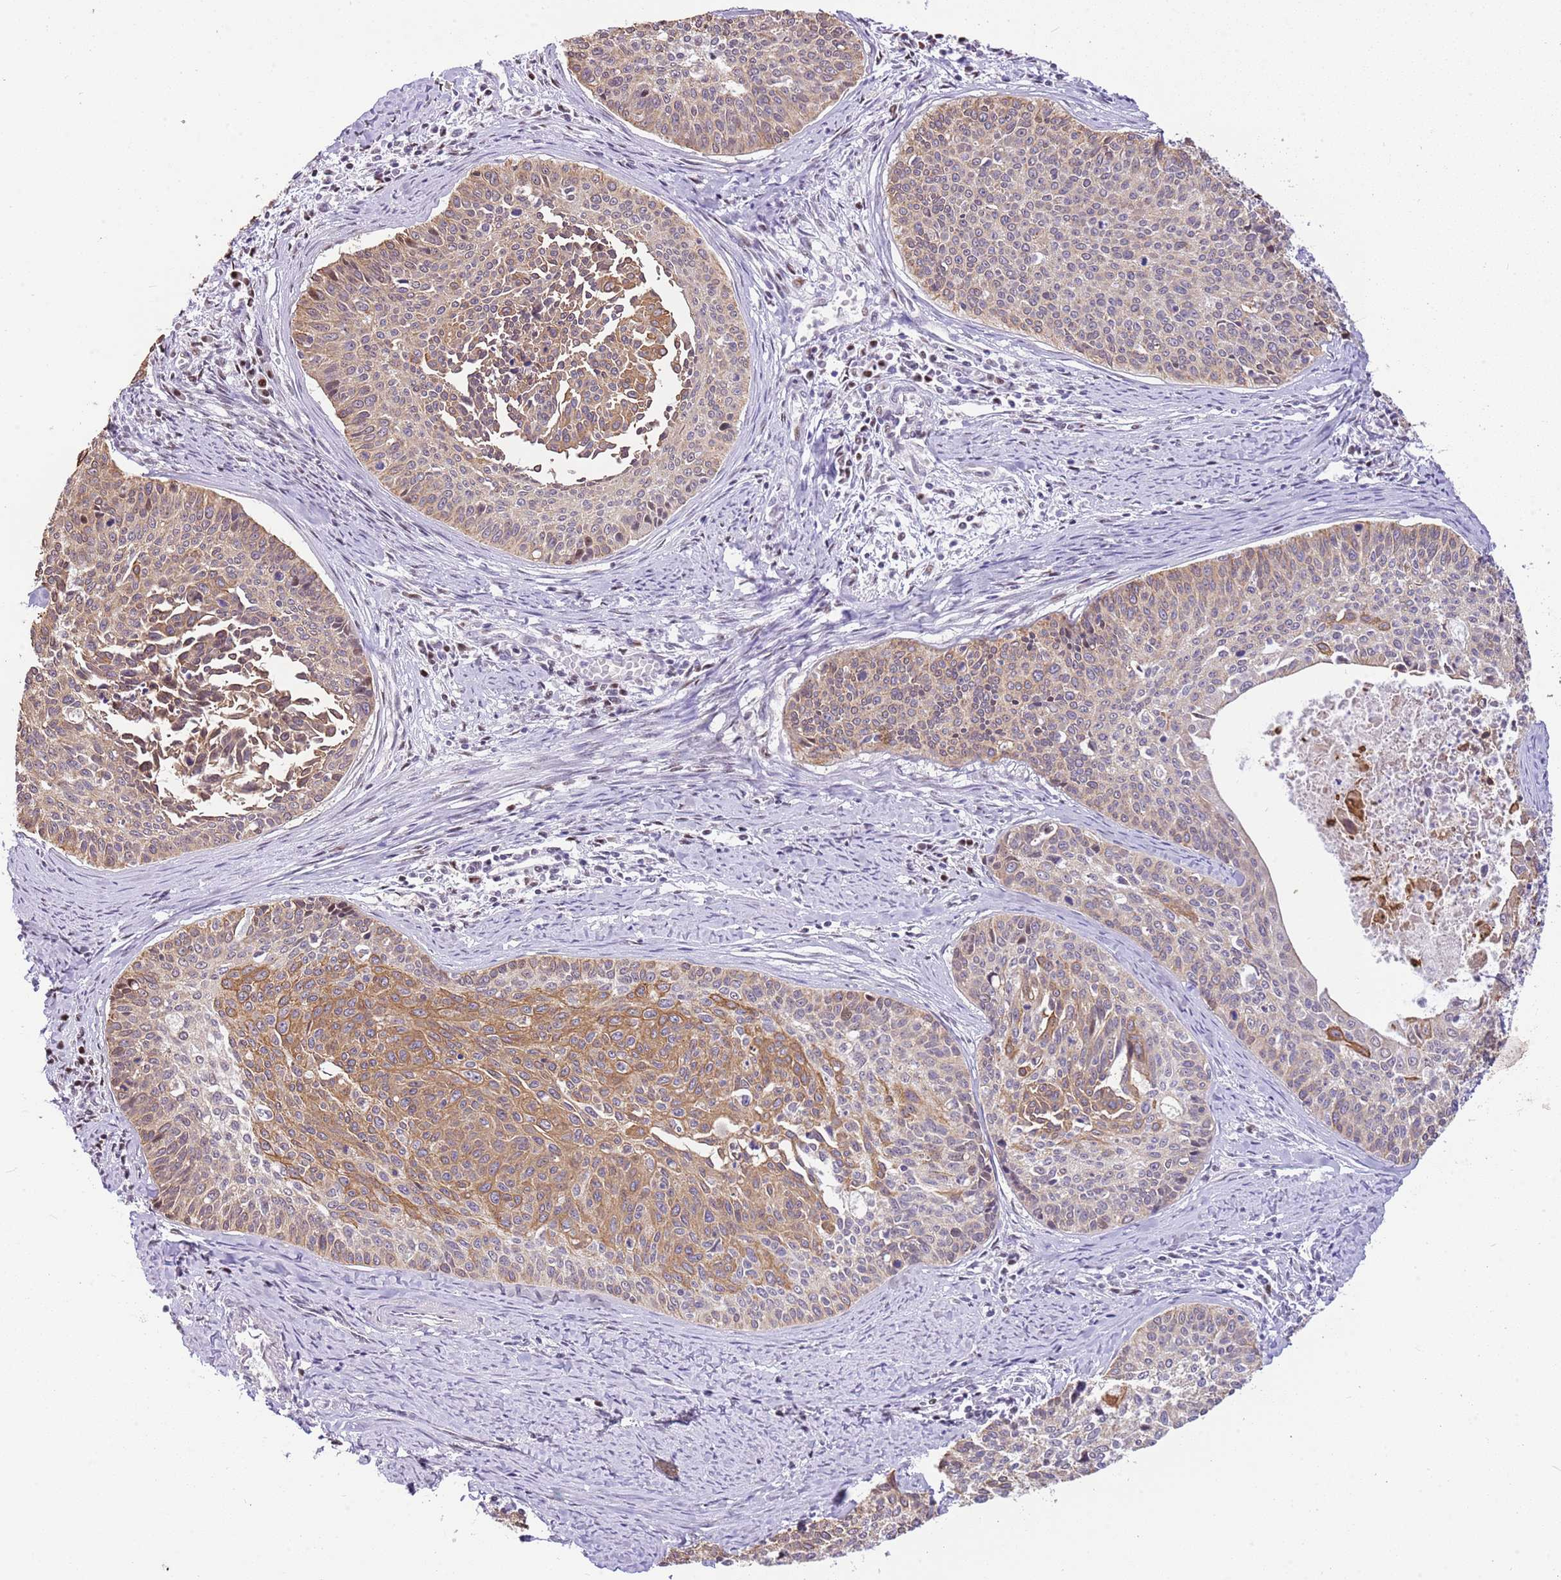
{"staining": {"intensity": "moderate", "quantity": "25%-75%", "location": "cytoplasmic/membranous"}, "tissue": "cervical cancer", "cell_type": "Tumor cells", "image_type": "cancer", "snomed": [{"axis": "morphology", "description": "Squamous cell carcinoma, NOS"}, {"axis": "topography", "description": "Cervix"}], "caption": "Immunohistochemical staining of human squamous cell carcinoma (cervical) demonstrates medium levels of moderate cytoplasmic/membranous protein positivity in approximately 25%-75% of tumor cells.", "gene": "RFK", "patient": {"sex": "female", "age": 55}}